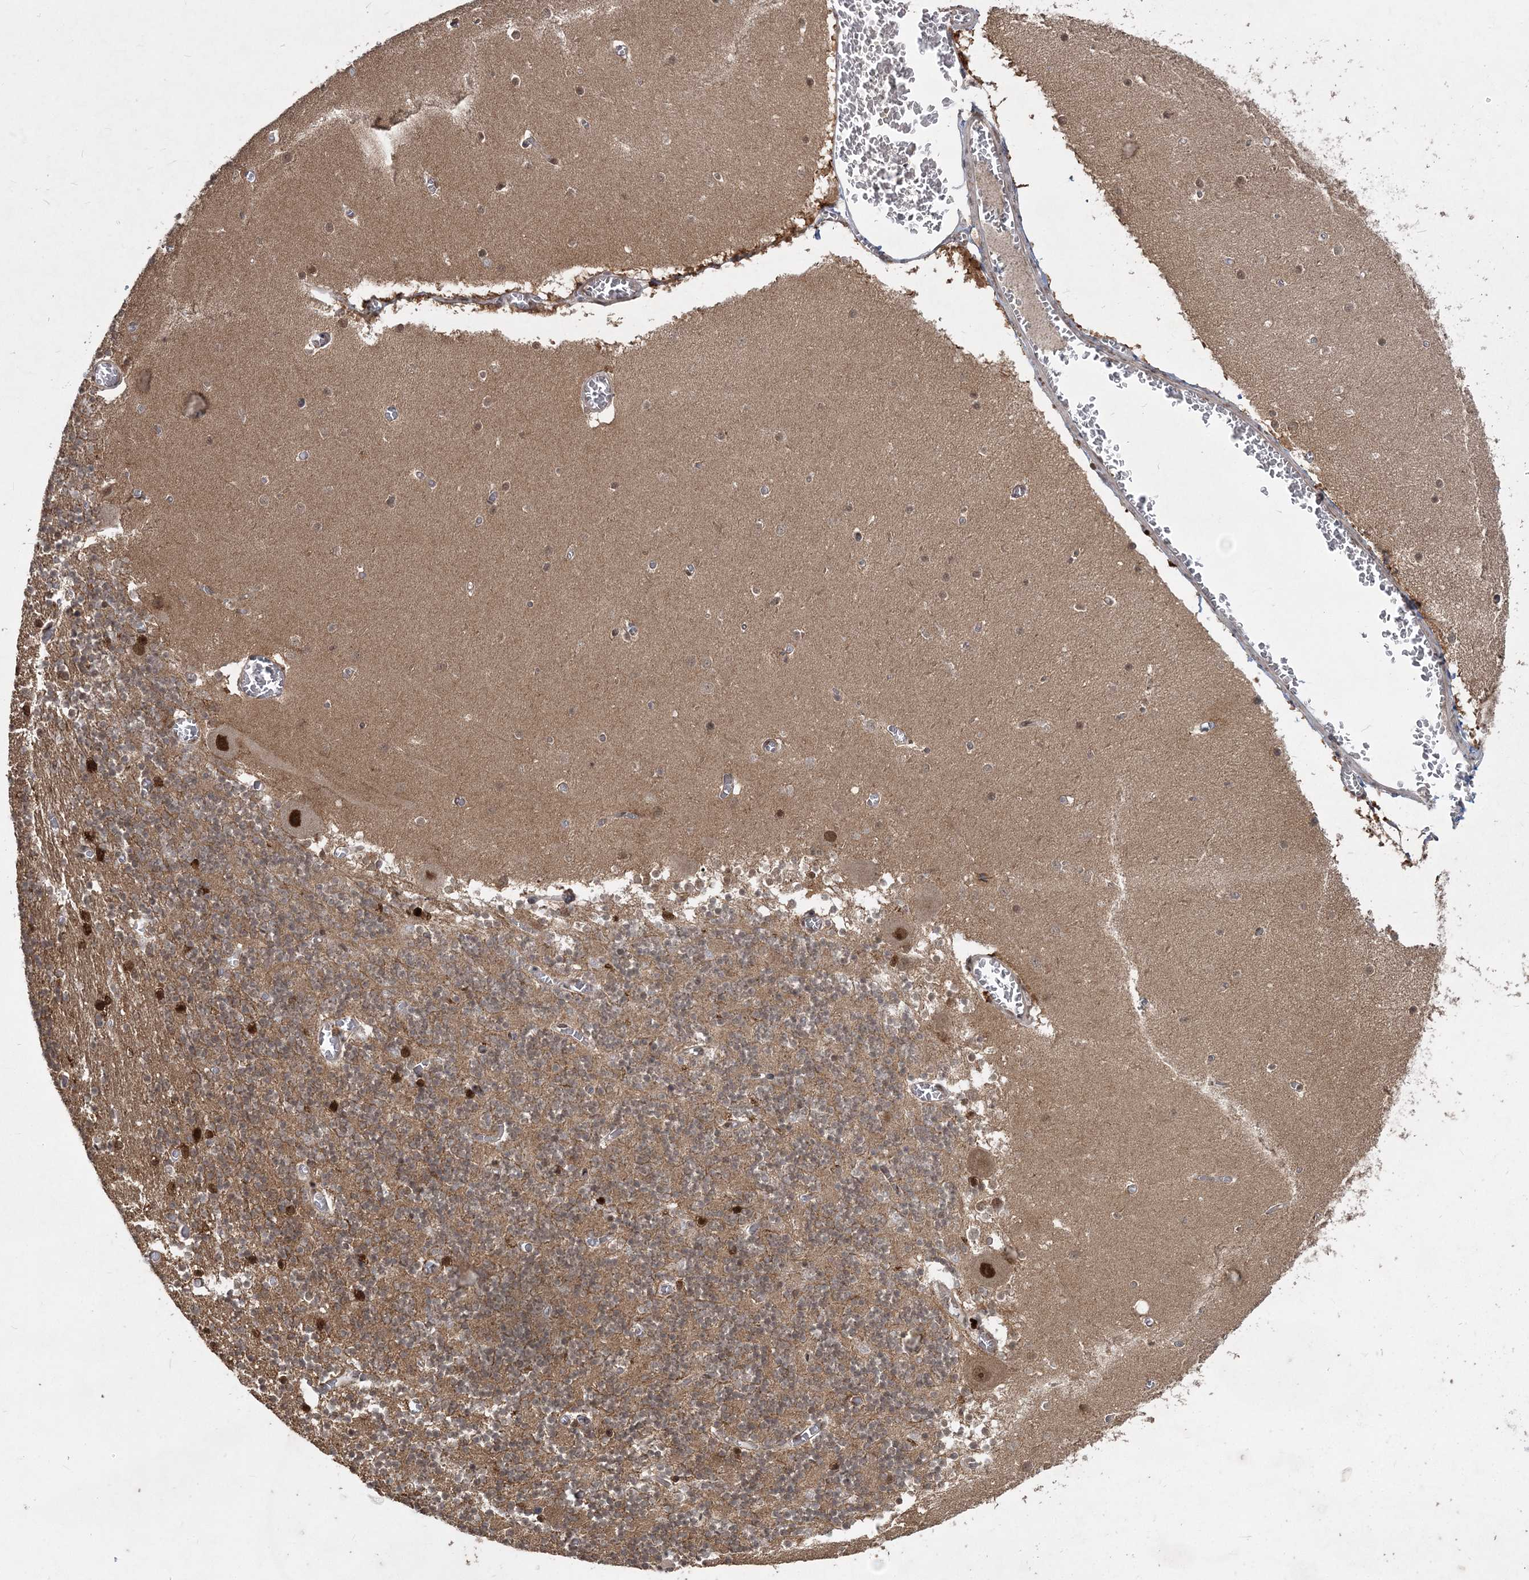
{"staining": {"intensity": "moderate", "quantity": ">75%", "location": "cytoplasmic/membranous,nuclear"}, "tissue": "cerebellum", "cell_type": "Cells in granular layer", "image_type": "normal", "snomed": [{"axis": "morphology", "description": "Normal tissue, NOS"}, {"axis": "topography", "description": "Cerebellum"}], "caption": "Human cerebellum stained with a brown dye shows moderate cytoplasmic/membranous,nuclear positive positivity in about >75% of cells in granular layer.", "gene": "COPS7B", "patient": {"sex": "female", "age": 28}}